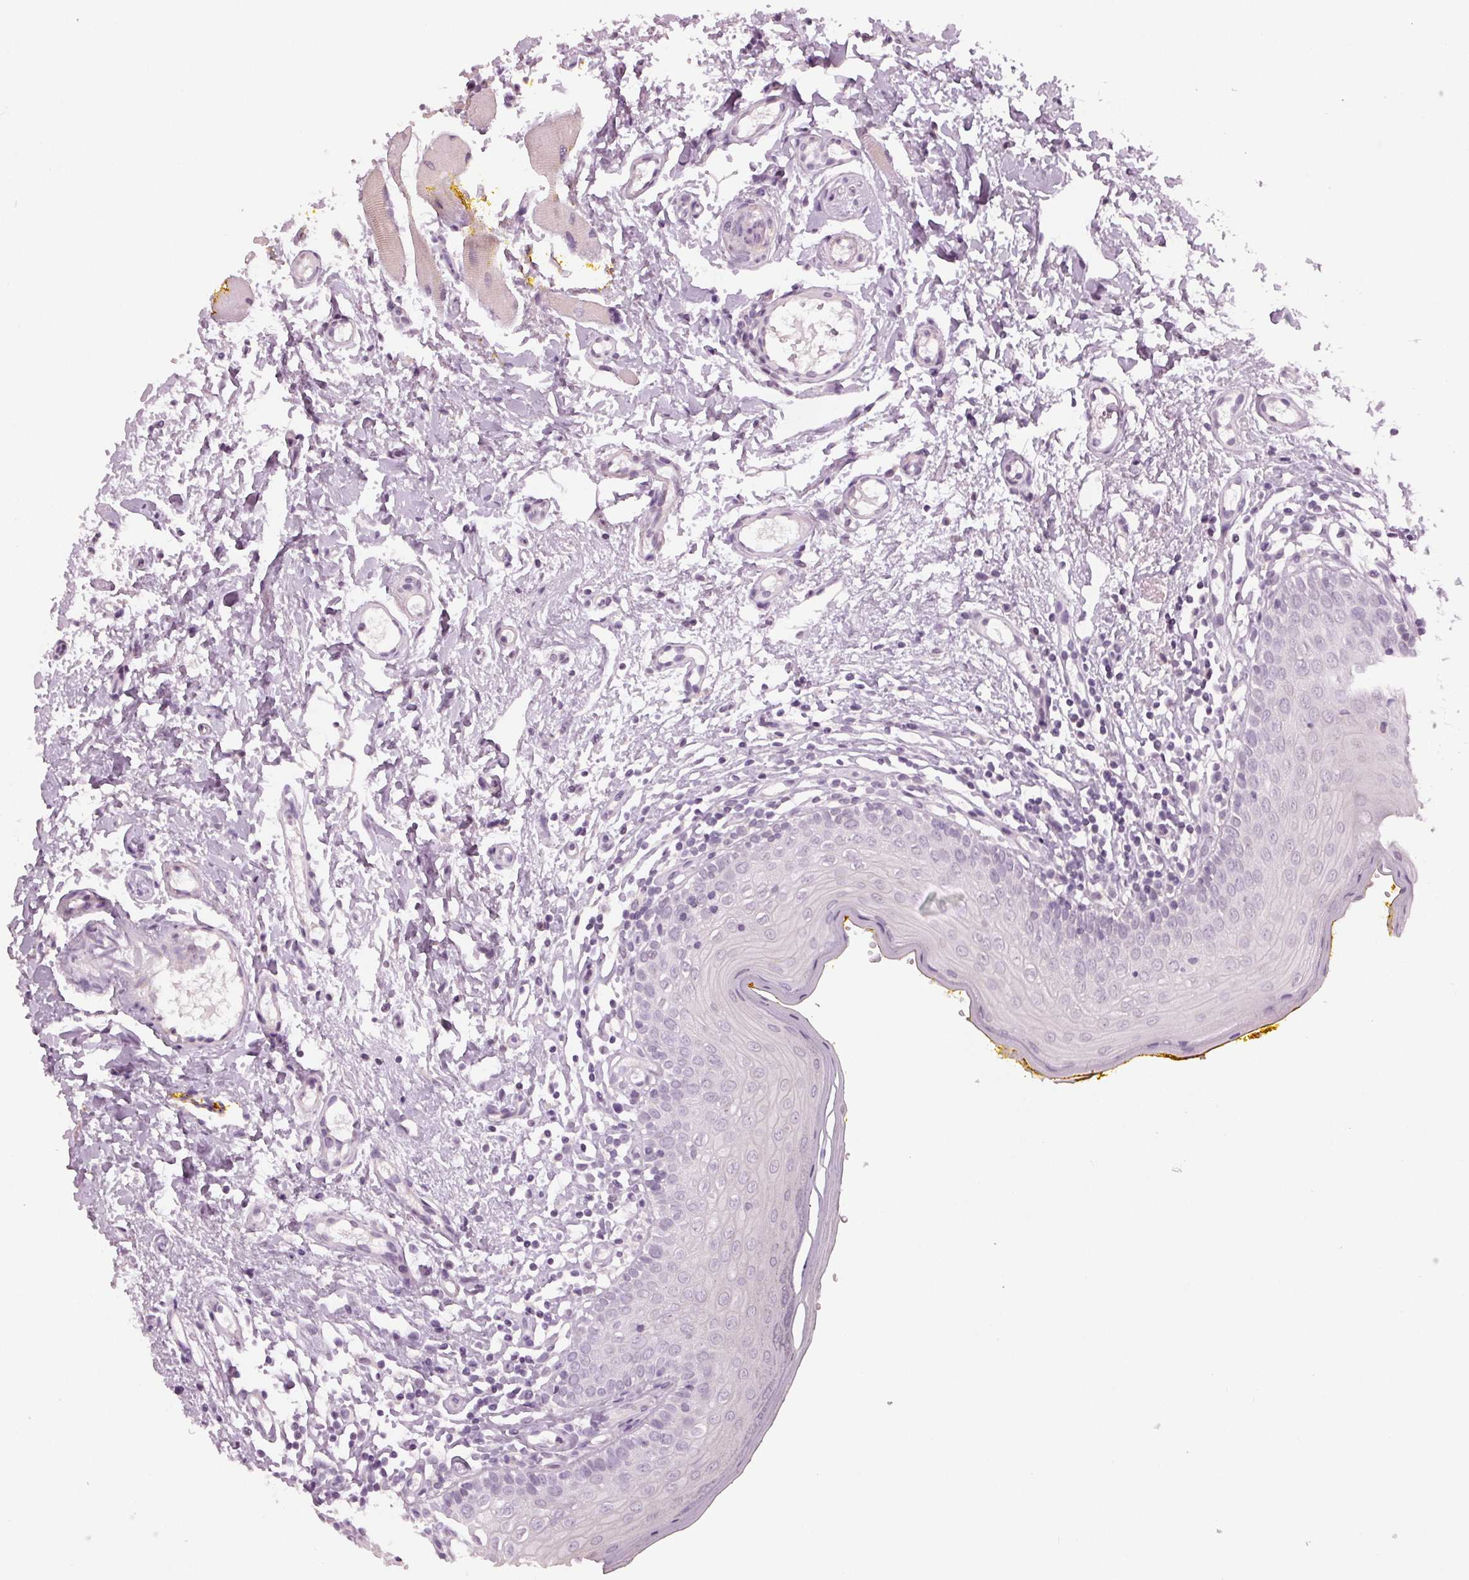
{"staining": {"intensity": "negative", "quantity": "none", "location": "none"}, "tissue": "oral mucosa", "cell_type": "Squamous epithelial cells", "image_type": "normal", "snomed": [{"axis": "morphology", "description": "Normal tissue, NOS"}, {"axis": "topography", "description": "Oral tissue"}, {"axis": "topography", "description": "Tounge, NOS"}], "caption": "Protein analysis of benign oral mucosa exhibits no significant expression in squamous epithelial cells. (Stains: DAB immunohistochemistry (IHC) with hematoxylin counter stain, Microscopy: brightfield microscopy at high magnification).", "gene": "PRAP1", "patient": {"sex": "female", "age": 58}}